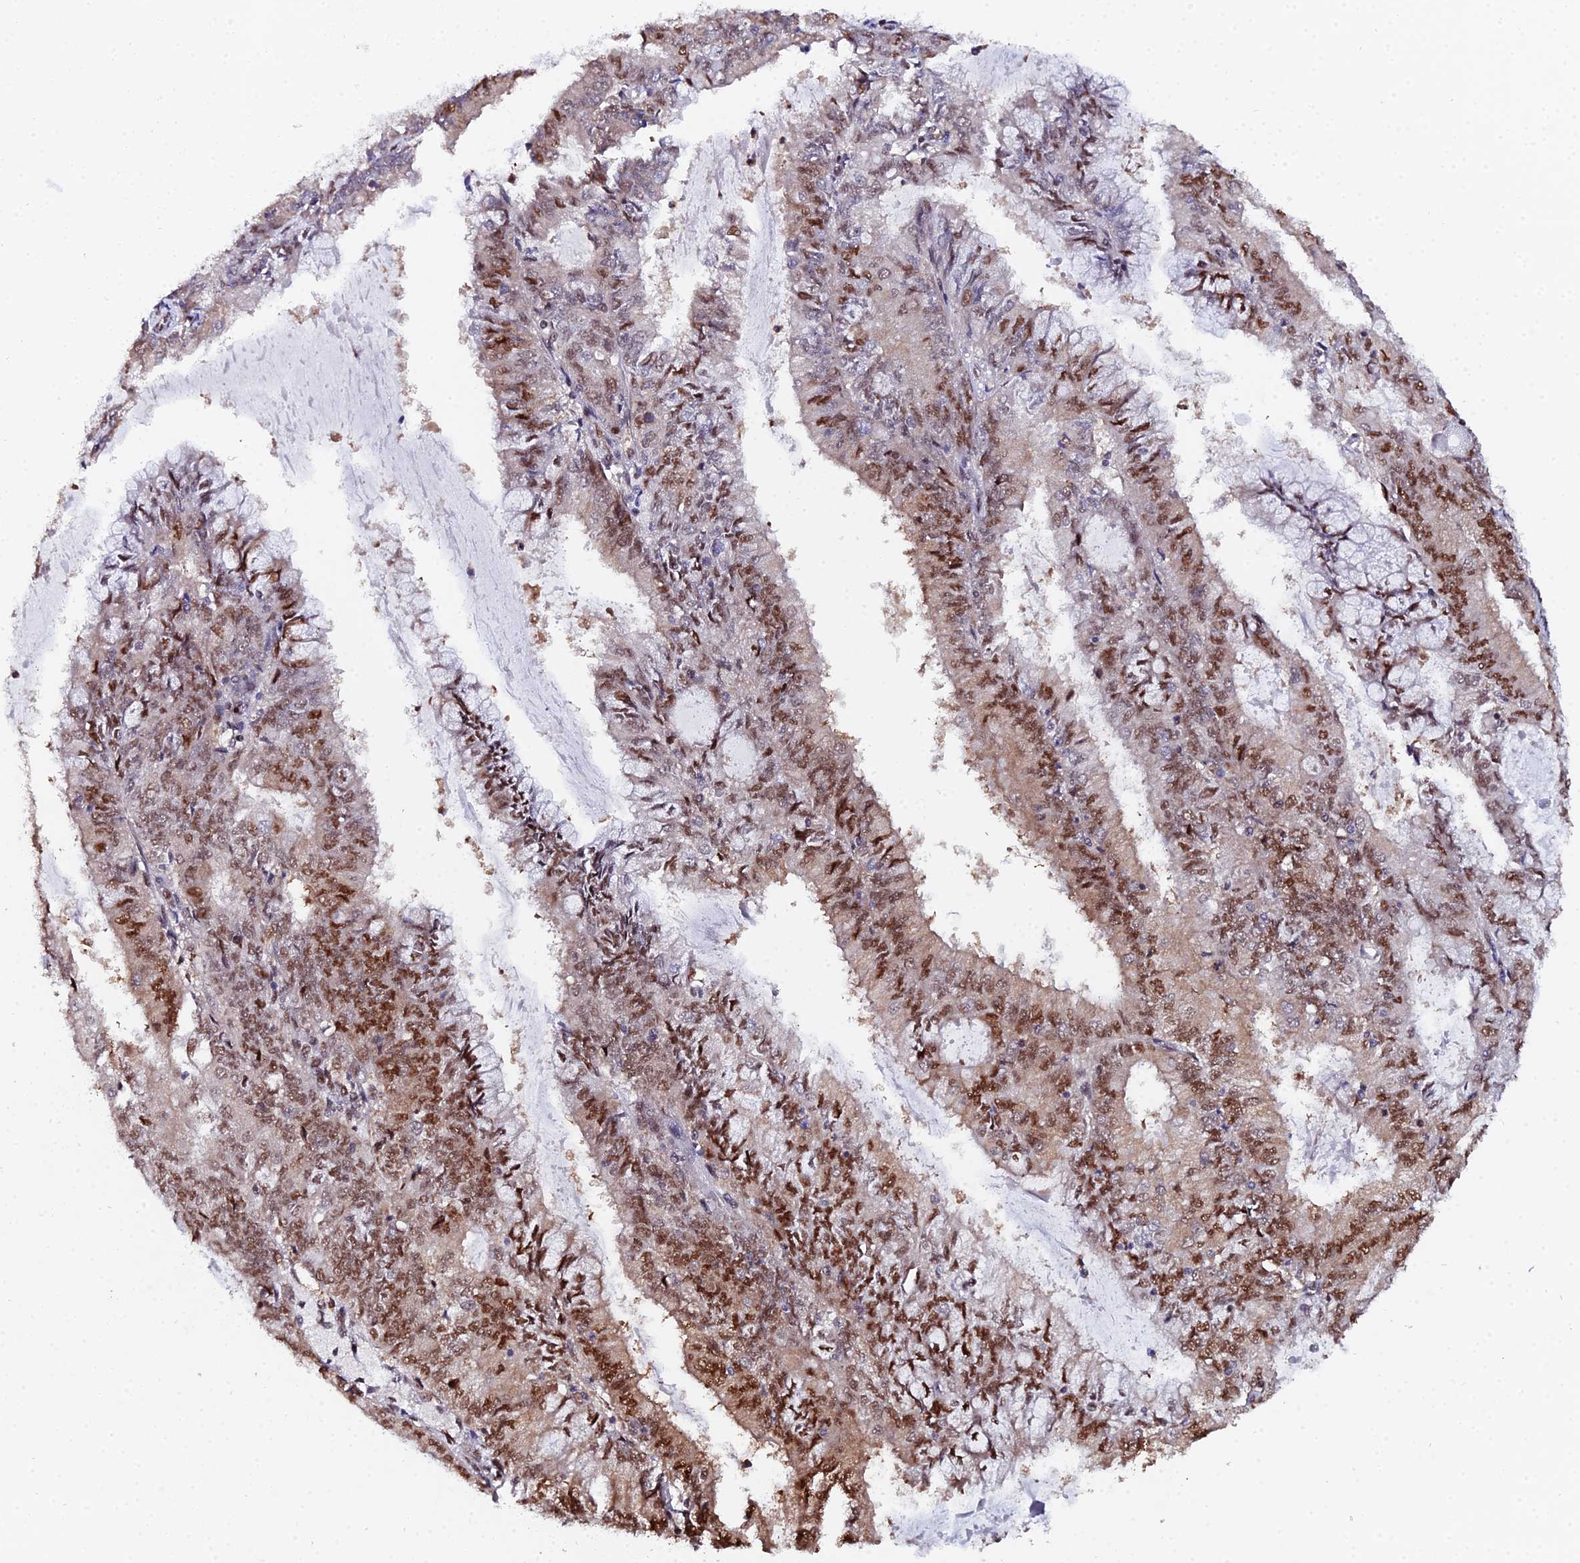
{"staining": {"intensity": "moderate", "quantity": "25%-75%", "location": "nuclear"}, "tissue": "endometrial cancer", "cell_type": "Tumor cells", "image_type": "cancer", "snomed": [{"axis": "morphology", "description": "Adenocarcinoma, NOS"}, {"axis": "topography", "description": "Endometrium"}], "caption": "Moderate nuclear expression is present in about 25%-75% of tumor cells in adenocarcinoma (endometrial).", "gene": "TIFA", "patient": {"sex": "female", "age": 57}}